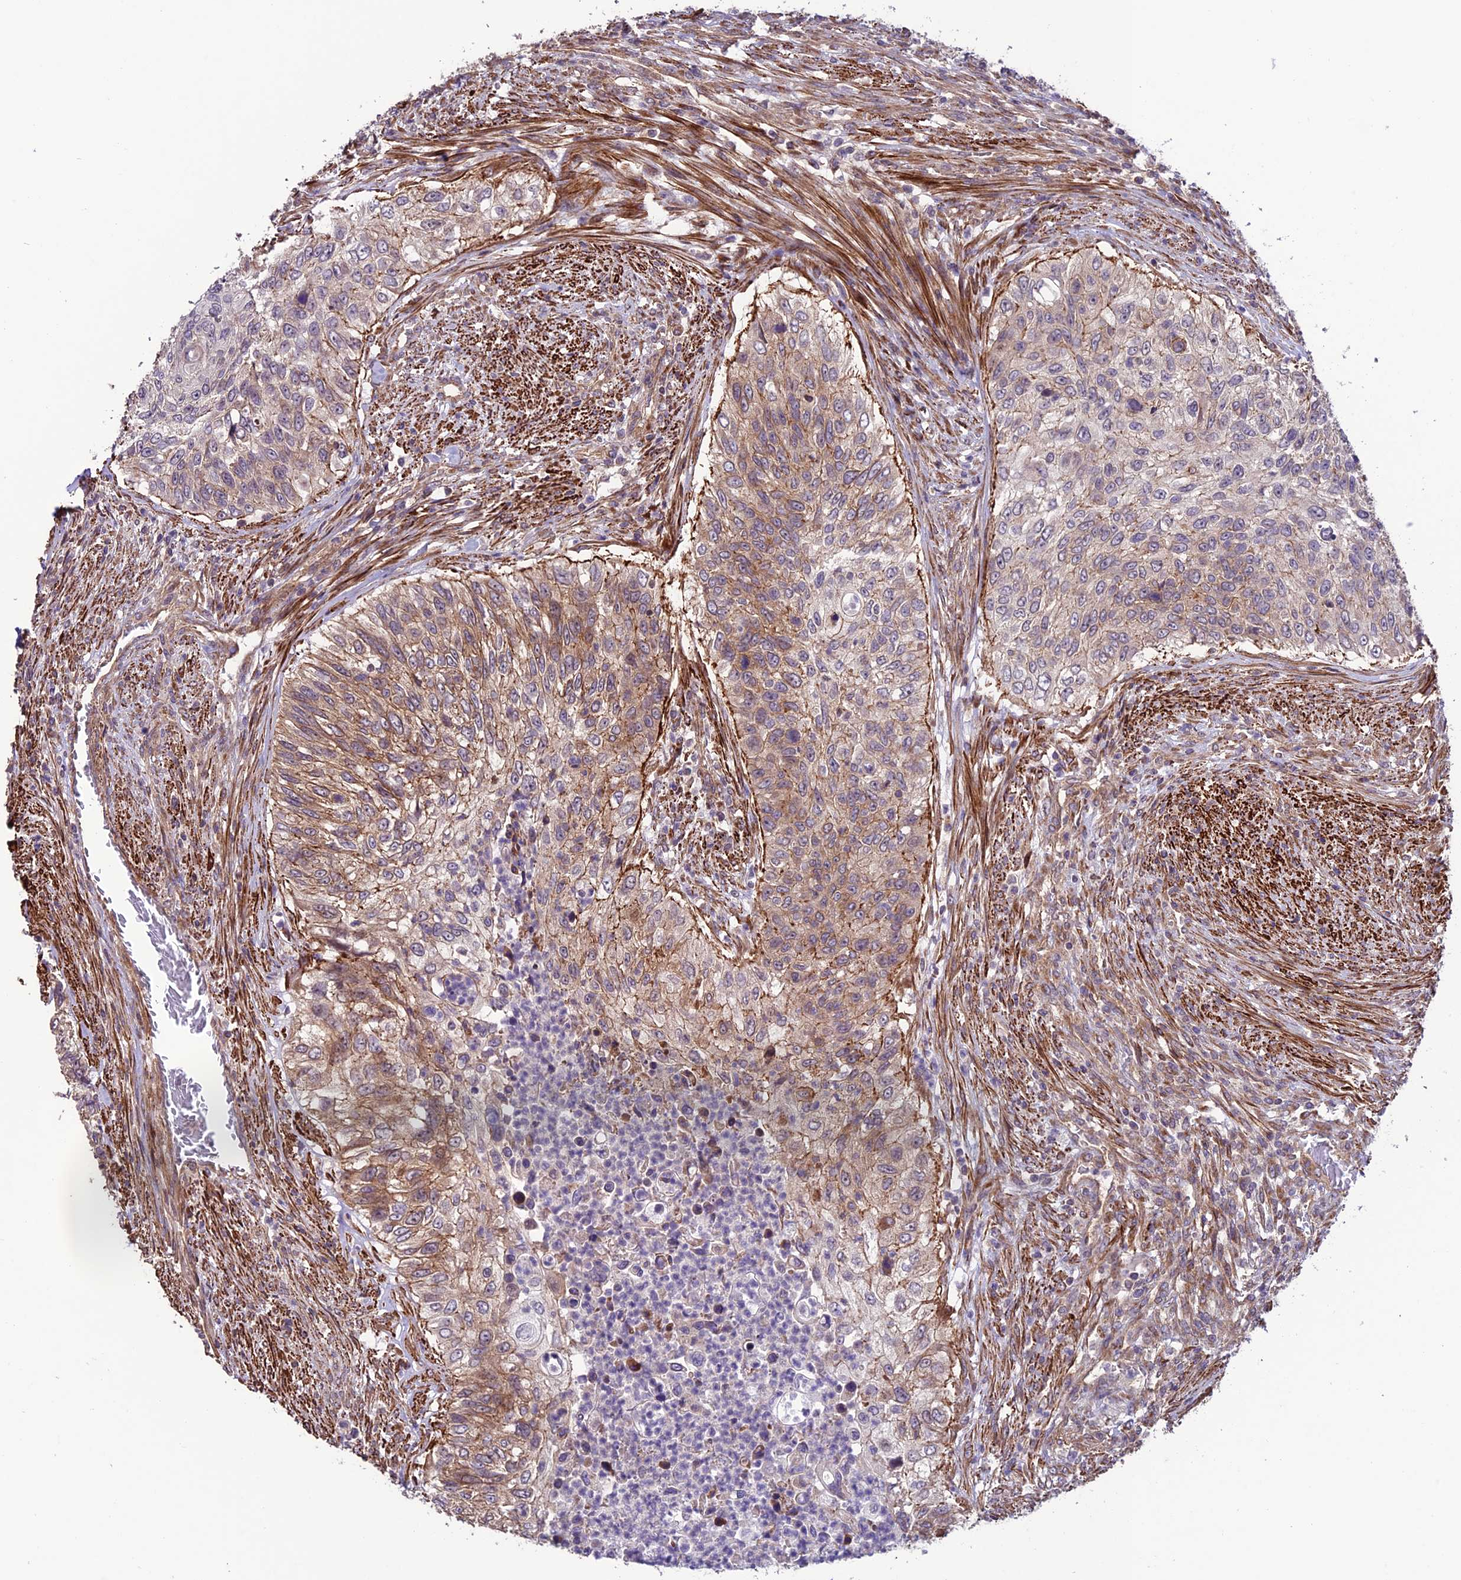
{"staining": {"intensity": "moderate", "quantity": "<25%", "location": "cytoplasmic/membranous"}, "tissue": "urothelial cancer", "cell_type": "Tumor cells", "image_type": "cancer", "snomed": [{"axis": "morphology", "description": "Urothelial carcinoma, High grade"}, {"axis": "topography", "description": "Urinary bladder"}], "caption": "Approximately <25% of tumor cells in high-grade urothelial carcinoma display moderate cytoplasmic/membranous protein staining as visualized by brown immunohistochemical staining.", "gene": "TNIP3", "patient": {"sex": "female", "age": 60}}